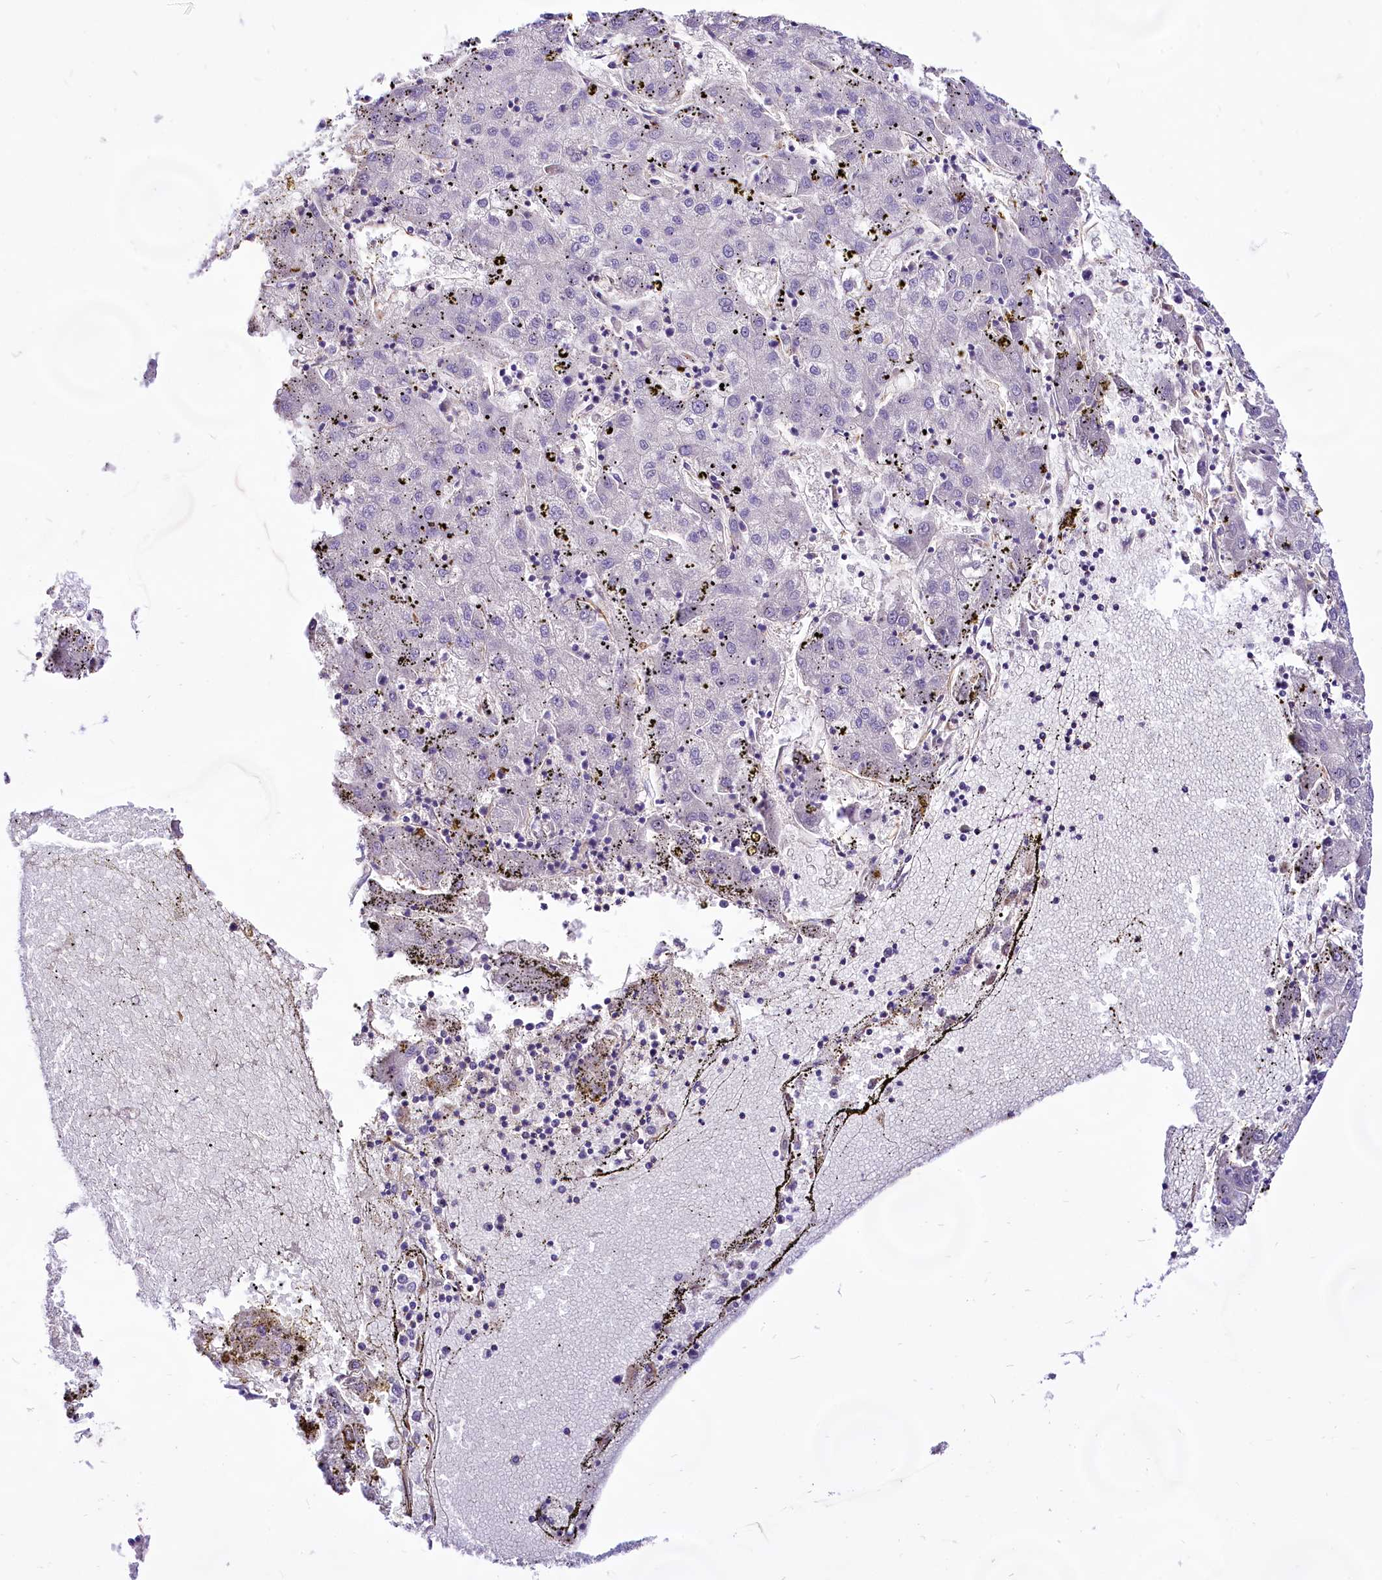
{"staining": {"intensity": "negative", "quantity": "none", "location": "none"}, "tissue": "liver cancer", "cell_type": "Tumor cells", "image_type": "cancer", "snomed": [{"axis": "morphology", "description": "Carcinoma, Hepatocellular, NOS"}, {"axis": "topography", "description": "Liver"}], "caption": "DAB immunohistochemical staining of liver cancer reveals no significant expression in tumor cells.", "gene": "CD99", "patient": {"sex": "male", "age": 72}}